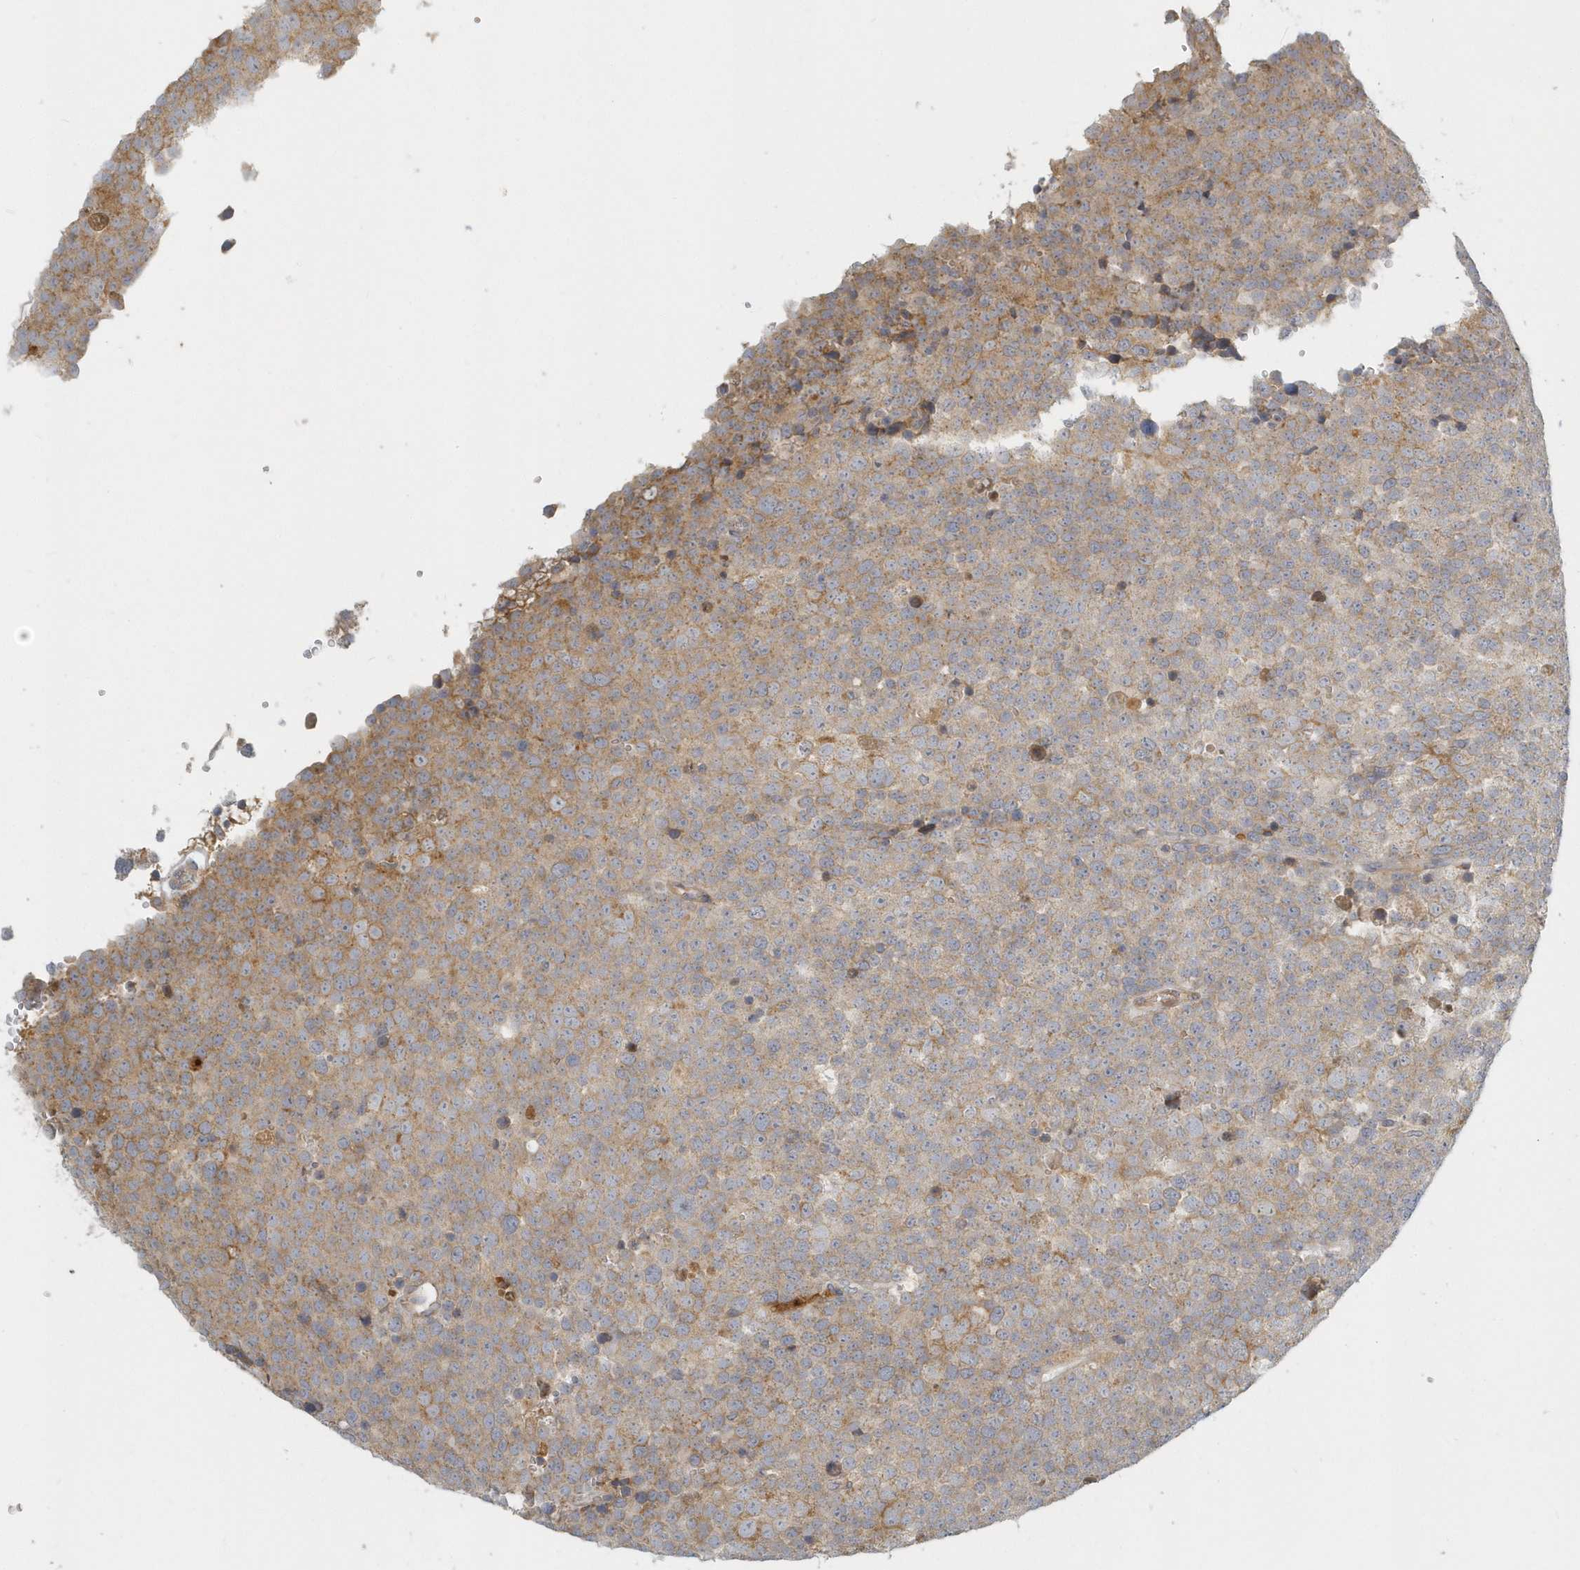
{"staining": {"intensity": "moderate", "quantity": "25%-75%", "location": "cytoplasmic/membranous"}, "tissue": "testis cancer", "cell_type": "Tumor cells", "image_type": "cancer", "snomed": [{"axis": "morphology", "description": "Seminoma, NOS"}, {"axis": "topography", "description": "Testis"}], "caption": "Moderate cytoplasmic/membranous protein expression is appreciated in about 25%-75% of tumor cells in testis seminoma.", "gene": "NAPB", "patient": {"sex": "male", "age": 71}}